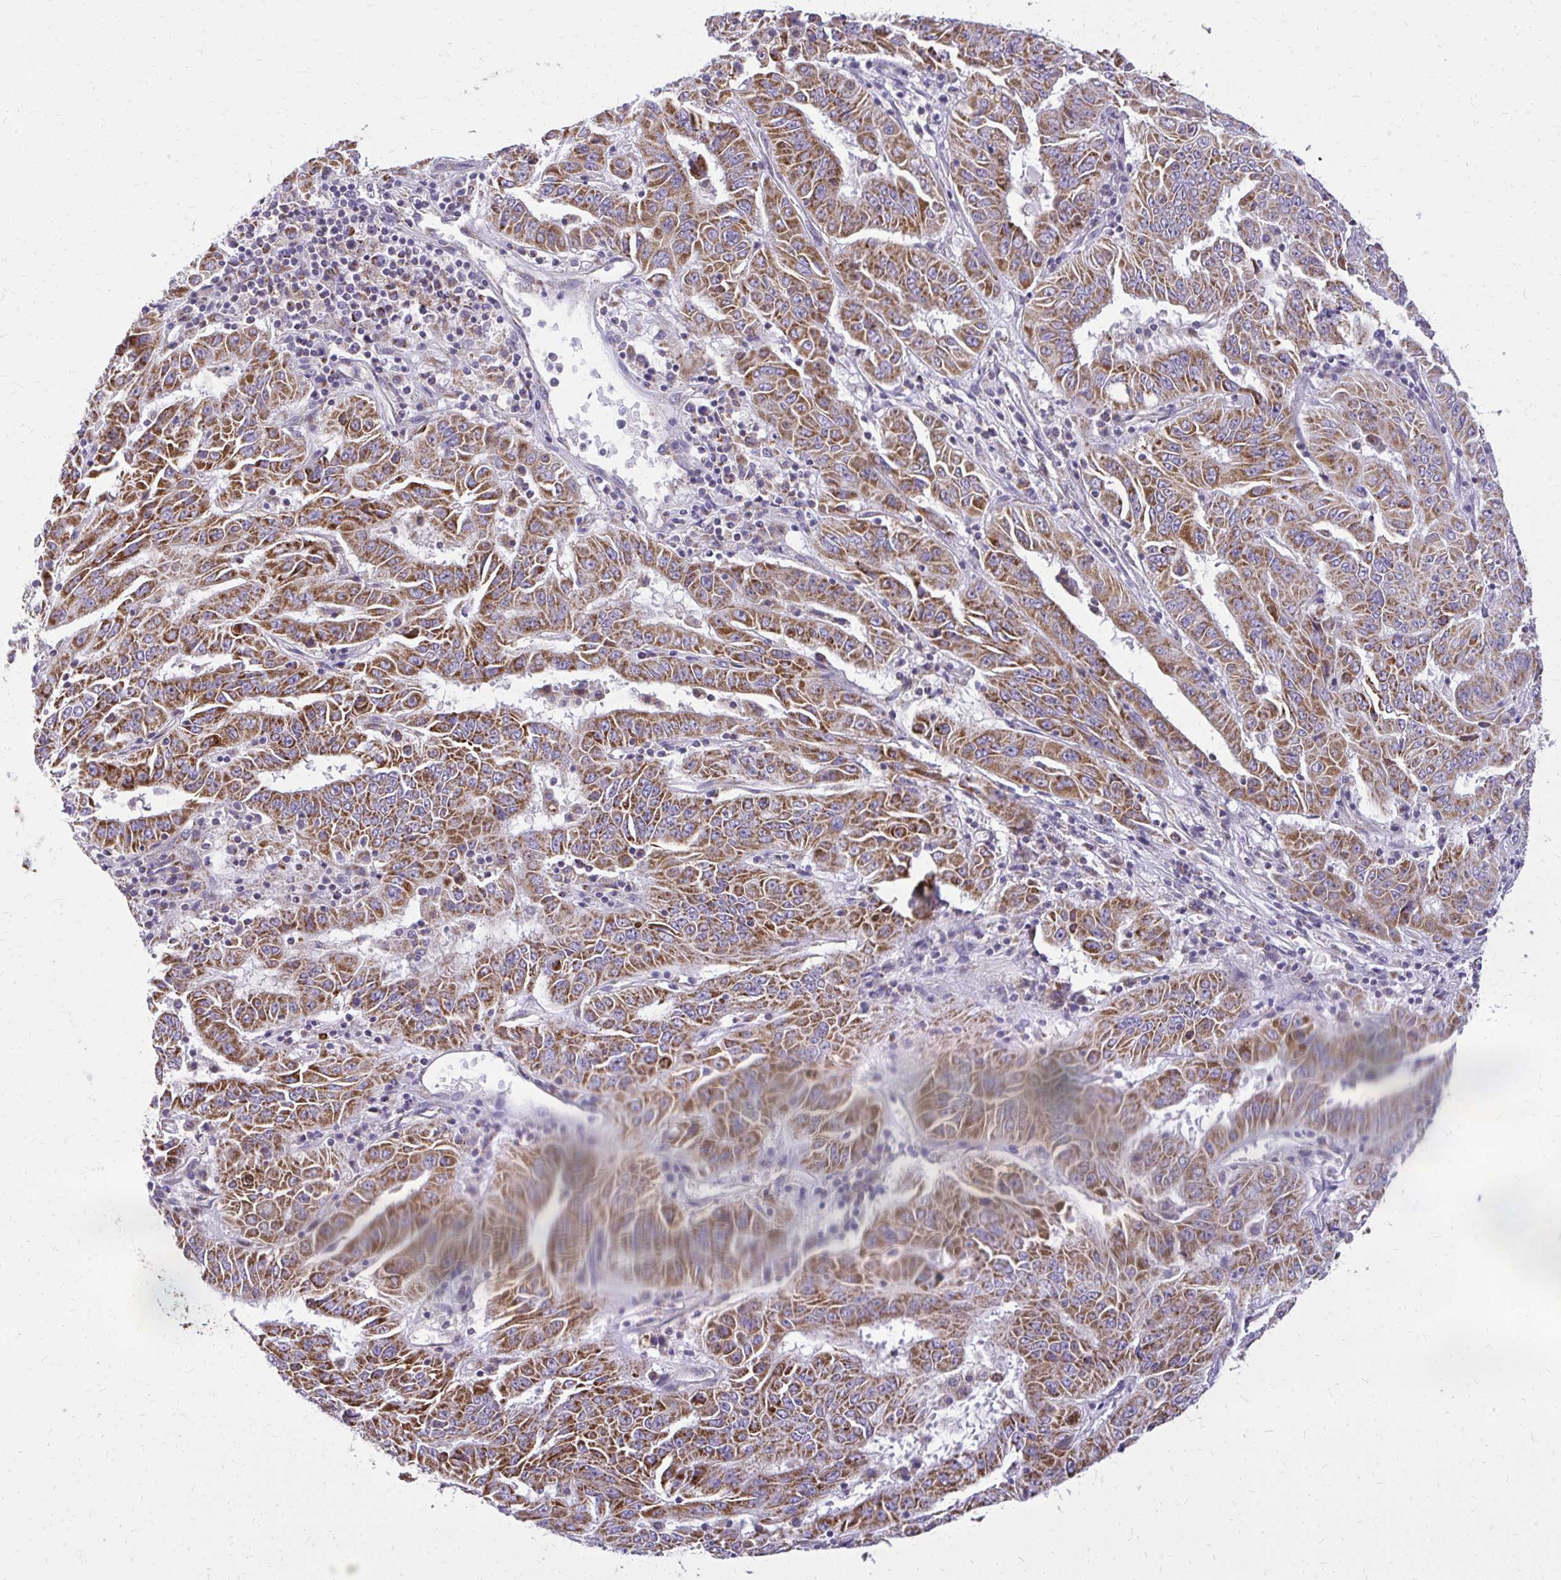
{"staining": {"intensity": "strong", "quantity": ">75%", "location": "cytoplasmic/membranous"}, "tissue": "pancreatic cancer", "cell_type": "Tumor cells", "image_type": "cancer", "snomed": [{"axis": "morphology", "description": "Adenocarcinoma, NOS"}, {"axis": "topography", "description": "Pancreas"}], "caption": "Immunohistochemistry (IHC) image of neoplastic tissue: adenocarcinoma (pancreatic) stained using immunohistochemistry (IHC) reveals high levels of strong protein expression localized specifically in the cytoplasmic/membranous of tumor cells, appearing as a cytoplasmic/membranous brown color.", "gene": "IFIT1", "patient": {"sex": "male", "age": 63}}